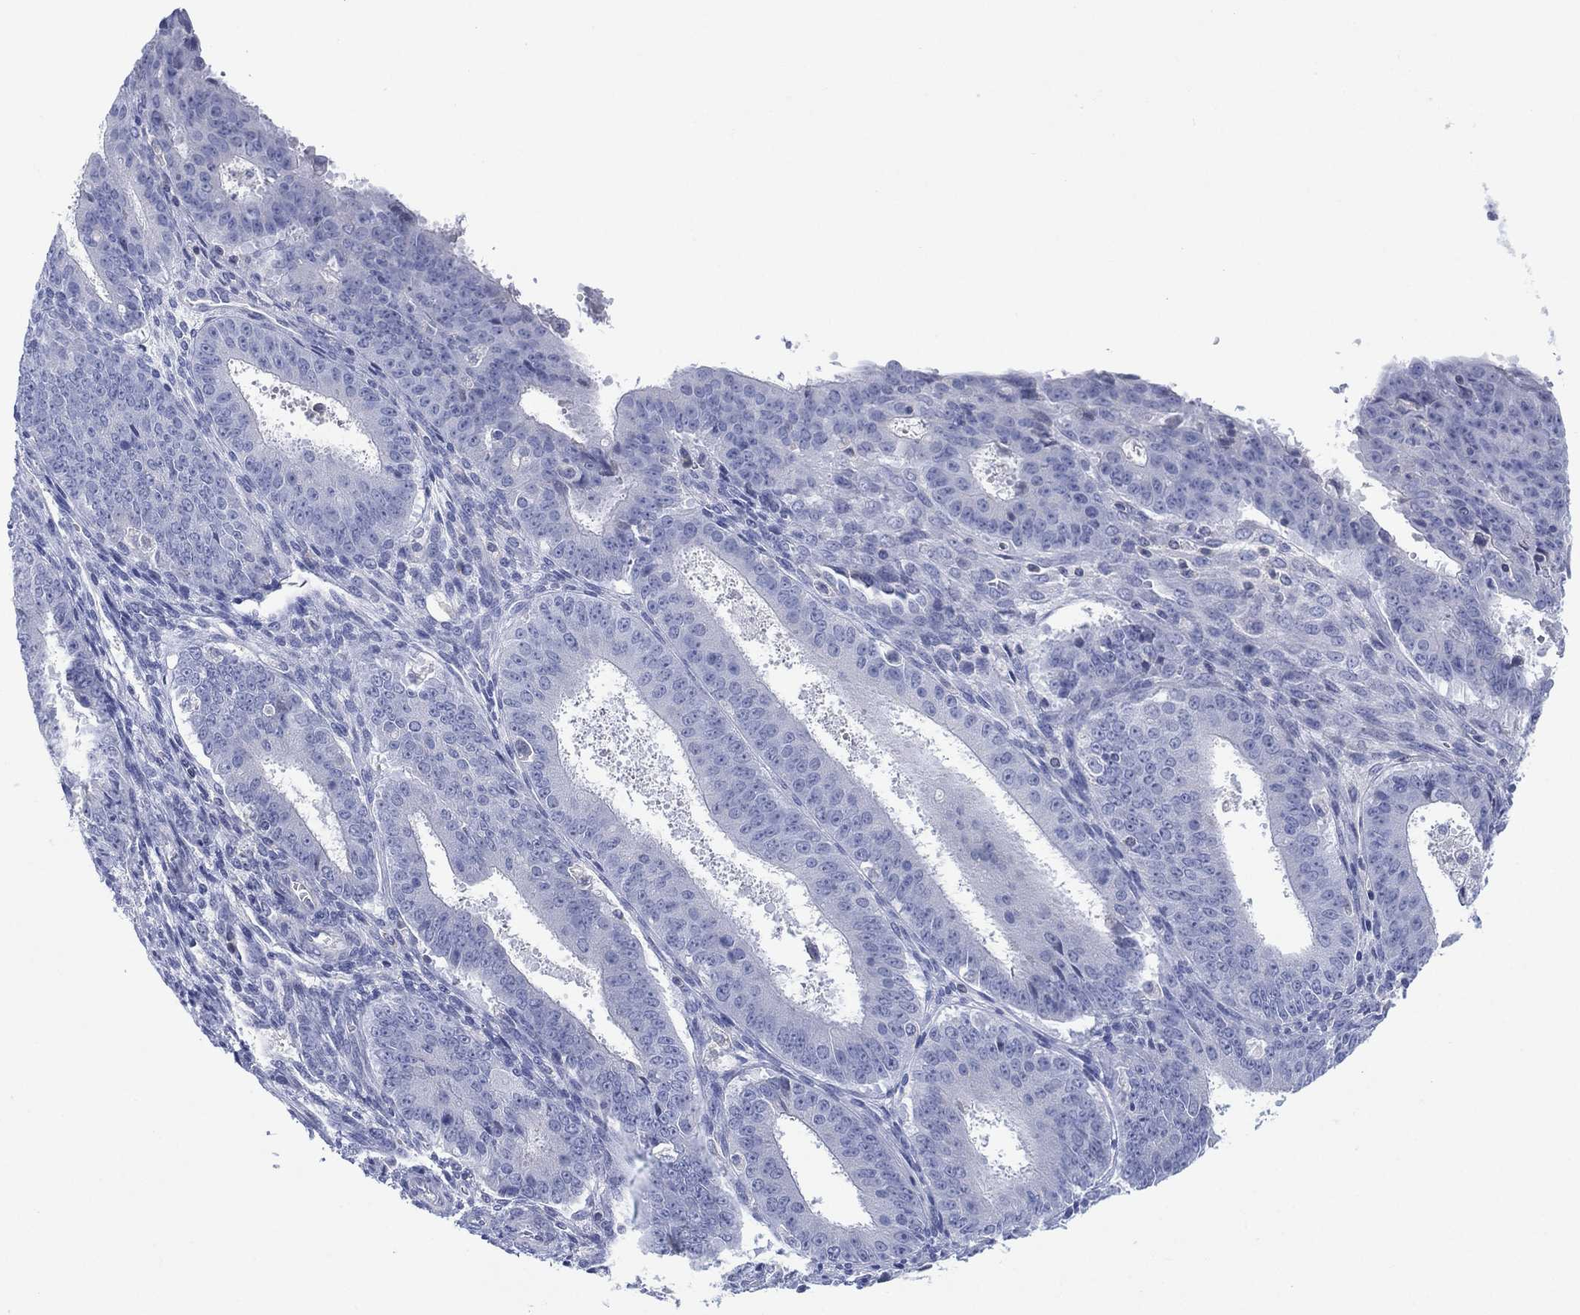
{"staining": {"intensity": "negative", "quantity": "none", "location": "none"}, "tissue": "ovarian cancer", "cell_type": "Tumor cells", "image_type": "cancer", "snomed": [{"axis": "morphology", "description": "Carcinoma, endometroid"}, {"axis": "topography", "description": "Ovary"}], "caption": "An immunohistochemistry image of ovarian cancer is shown. There is no staining in tumor cells of ovarian cancer. (Brightfield microscopy of DAB IHC at high magnification).", "gene": "SEPTIN1", "patient": {"sex": "female", "age": 42}}